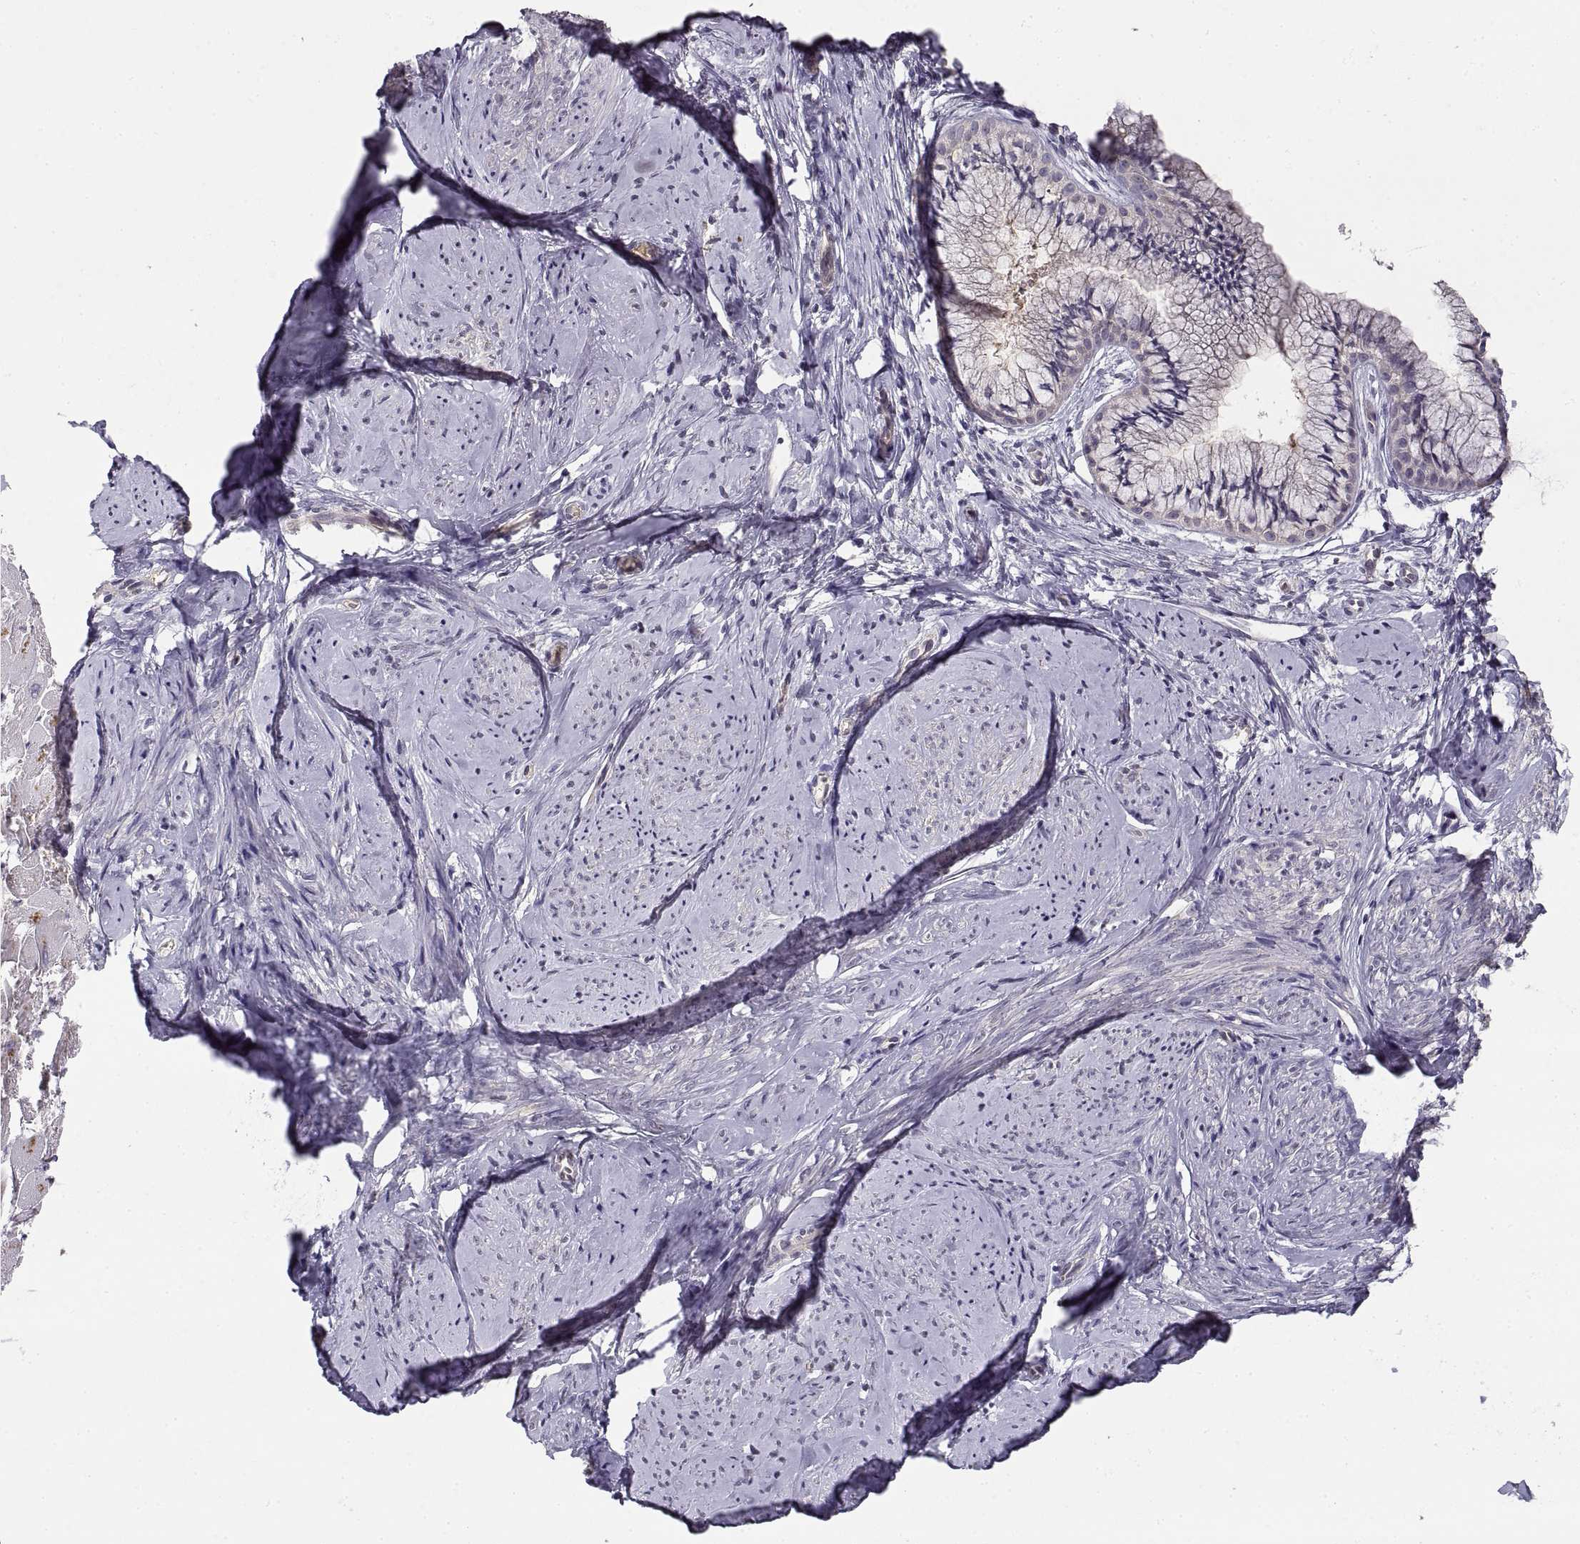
{"staining": {"intensity": "negative", "quantity": "none", "location": "none"}, "tissue": "smooth muscle", "cell_type": "Smooth muscle cells", "image_type": "normal", "snomed": [{"axis": "morphology", "description": "Normal tissue, NOS"}, {"axis": "topography", "description": "Smooth muscle"}], "caption": "Histopathology image shows no significant protein positivity in smooth muscle cells of unremarkable smooth muscle. (Immunohistochemistry (ihc), brightfield microscopy, high magnification).", "gene": "NMNAT2", "patient": {"sex": "female", "age": 48}}